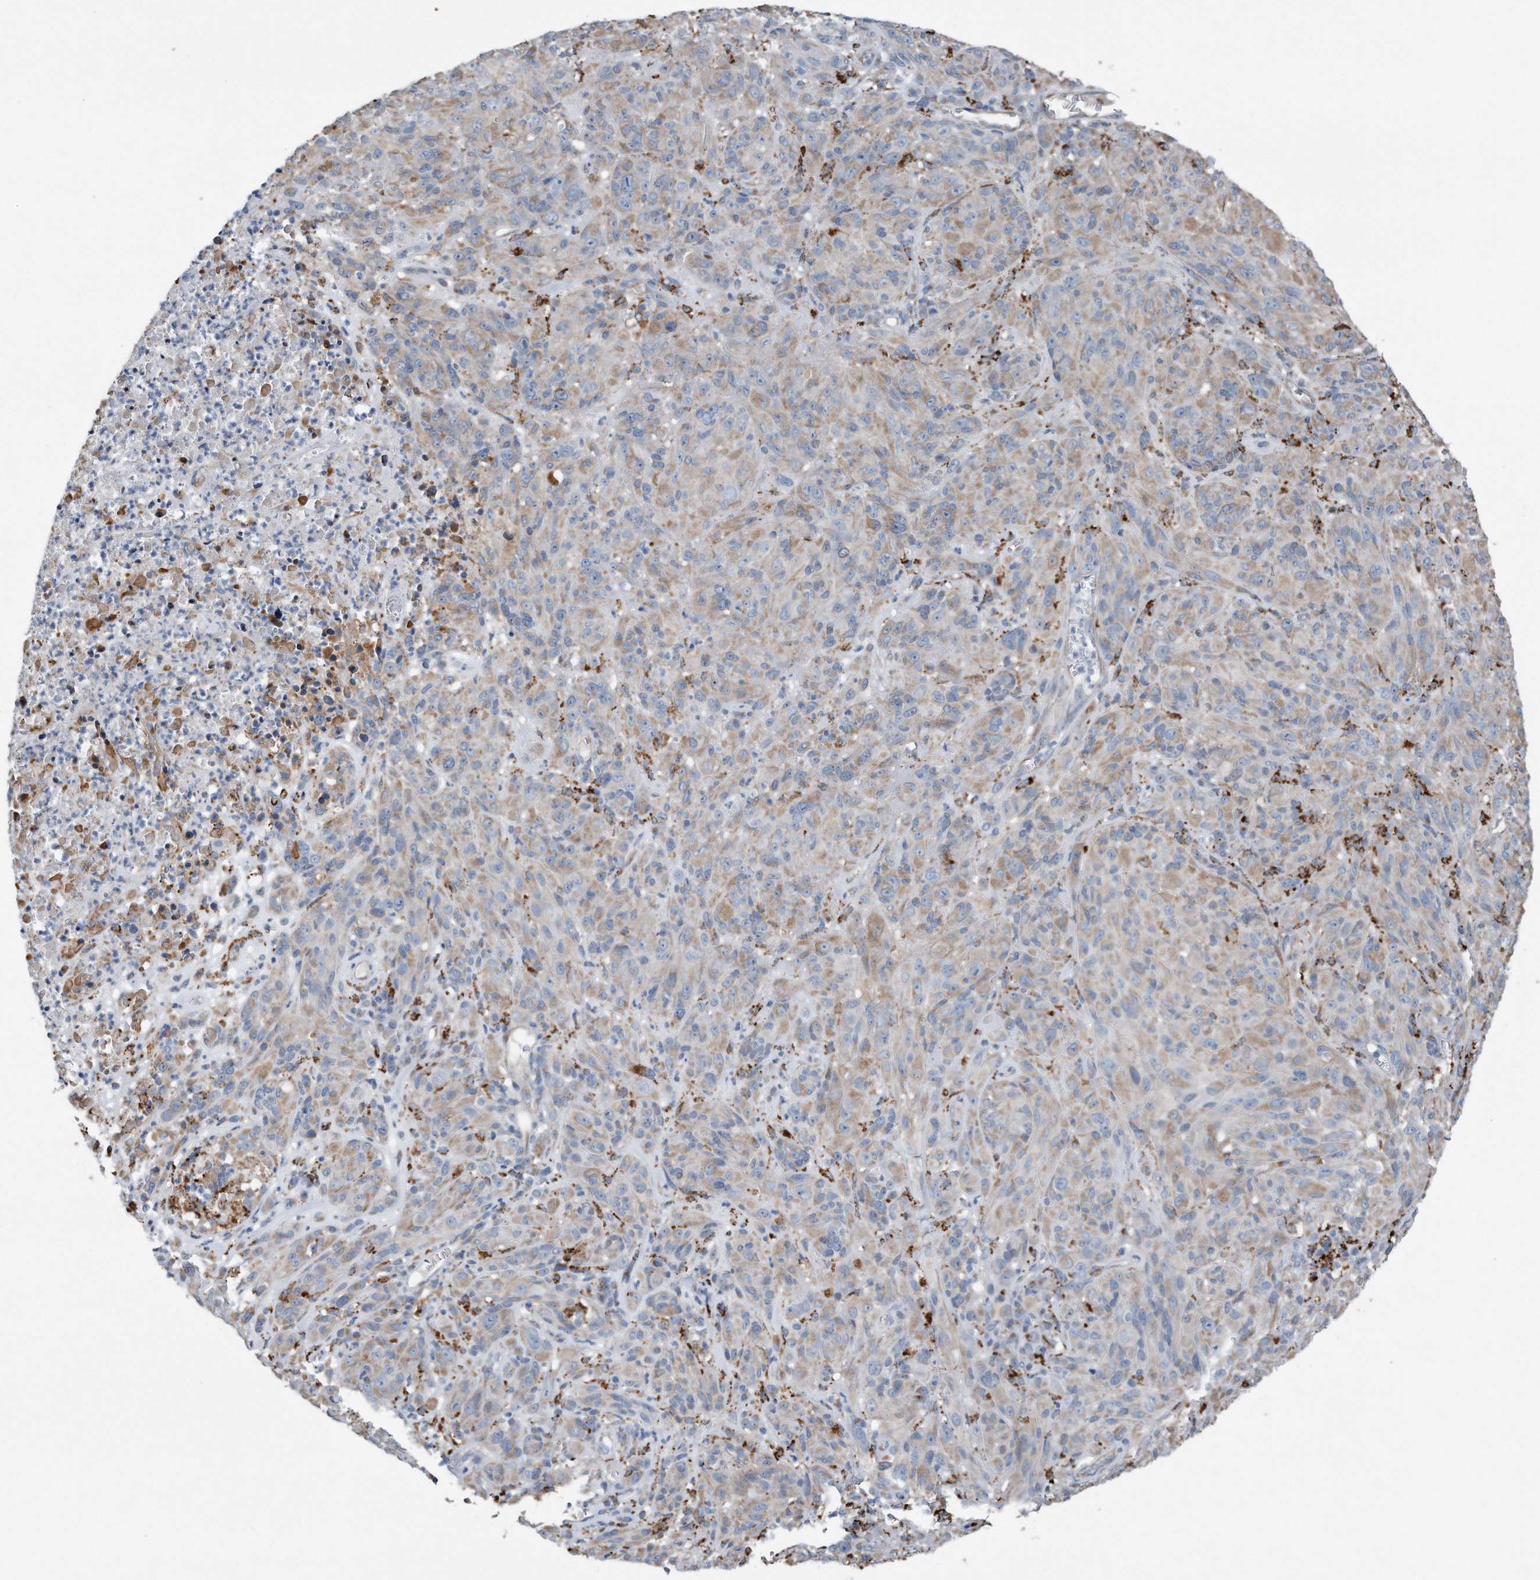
{"staining": {"intensity": "weak", "quantity": "25%-75%", "location": "cytoplasmic/membranous"}, "tissue": "melanoma", "cell_type": "Tumor cells", "image_type": "cancer", "snomed": [{"axis": "morphology", "description": "Malignant melanoma, NOS"}, {"axis": "topography", "description": "Skin of head"}], "caption": "Human melanoma stained with a brown dye demonstrates weak cytoplasmic/membranous positive positivity in approximately 25%-75% of tumor cells.", "gene": "ZNF772", "patient": {"sex": "male", "age": 96}}